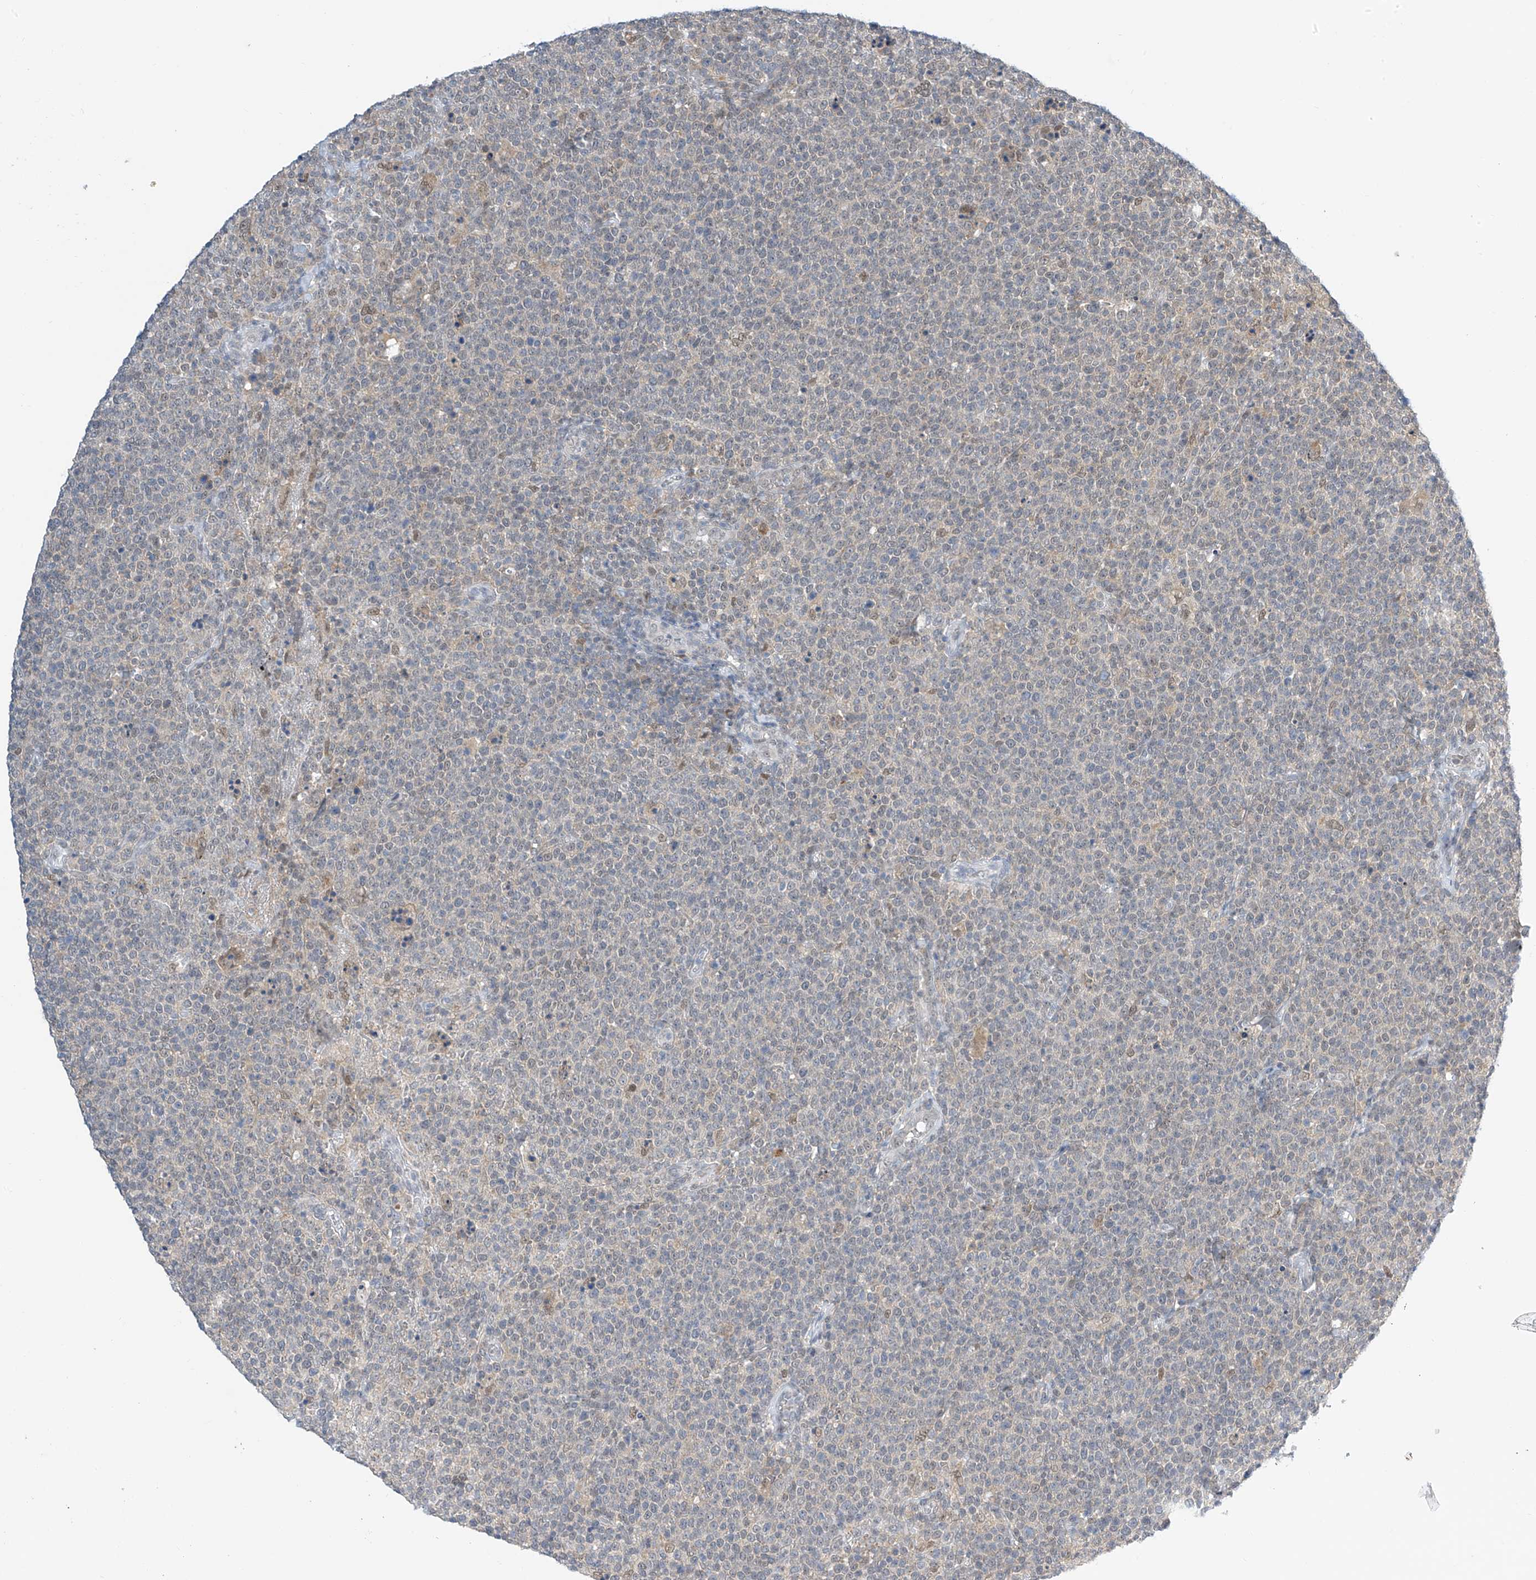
{"staining": {"intensity": "negative", "quantity": "none", "location": "none"}, "tissue": "lymphoma", "cell_type": "Tumor cells", "image_type": "cancer", "snomed": [{"axis": "morphology", "description": "Malignant lymphoma, non-Hodgkin's type, High grade"}, {"axis": "topography", "description": "Lymph node"}], "caption": "A micrograph of malignant lymphoma, non-Hodgkin's type (high-grade) stained for a protein reveals no brown staining in tumor cells.", "gene": "APLF", "patient": {"sex": "male", "age": 61}}